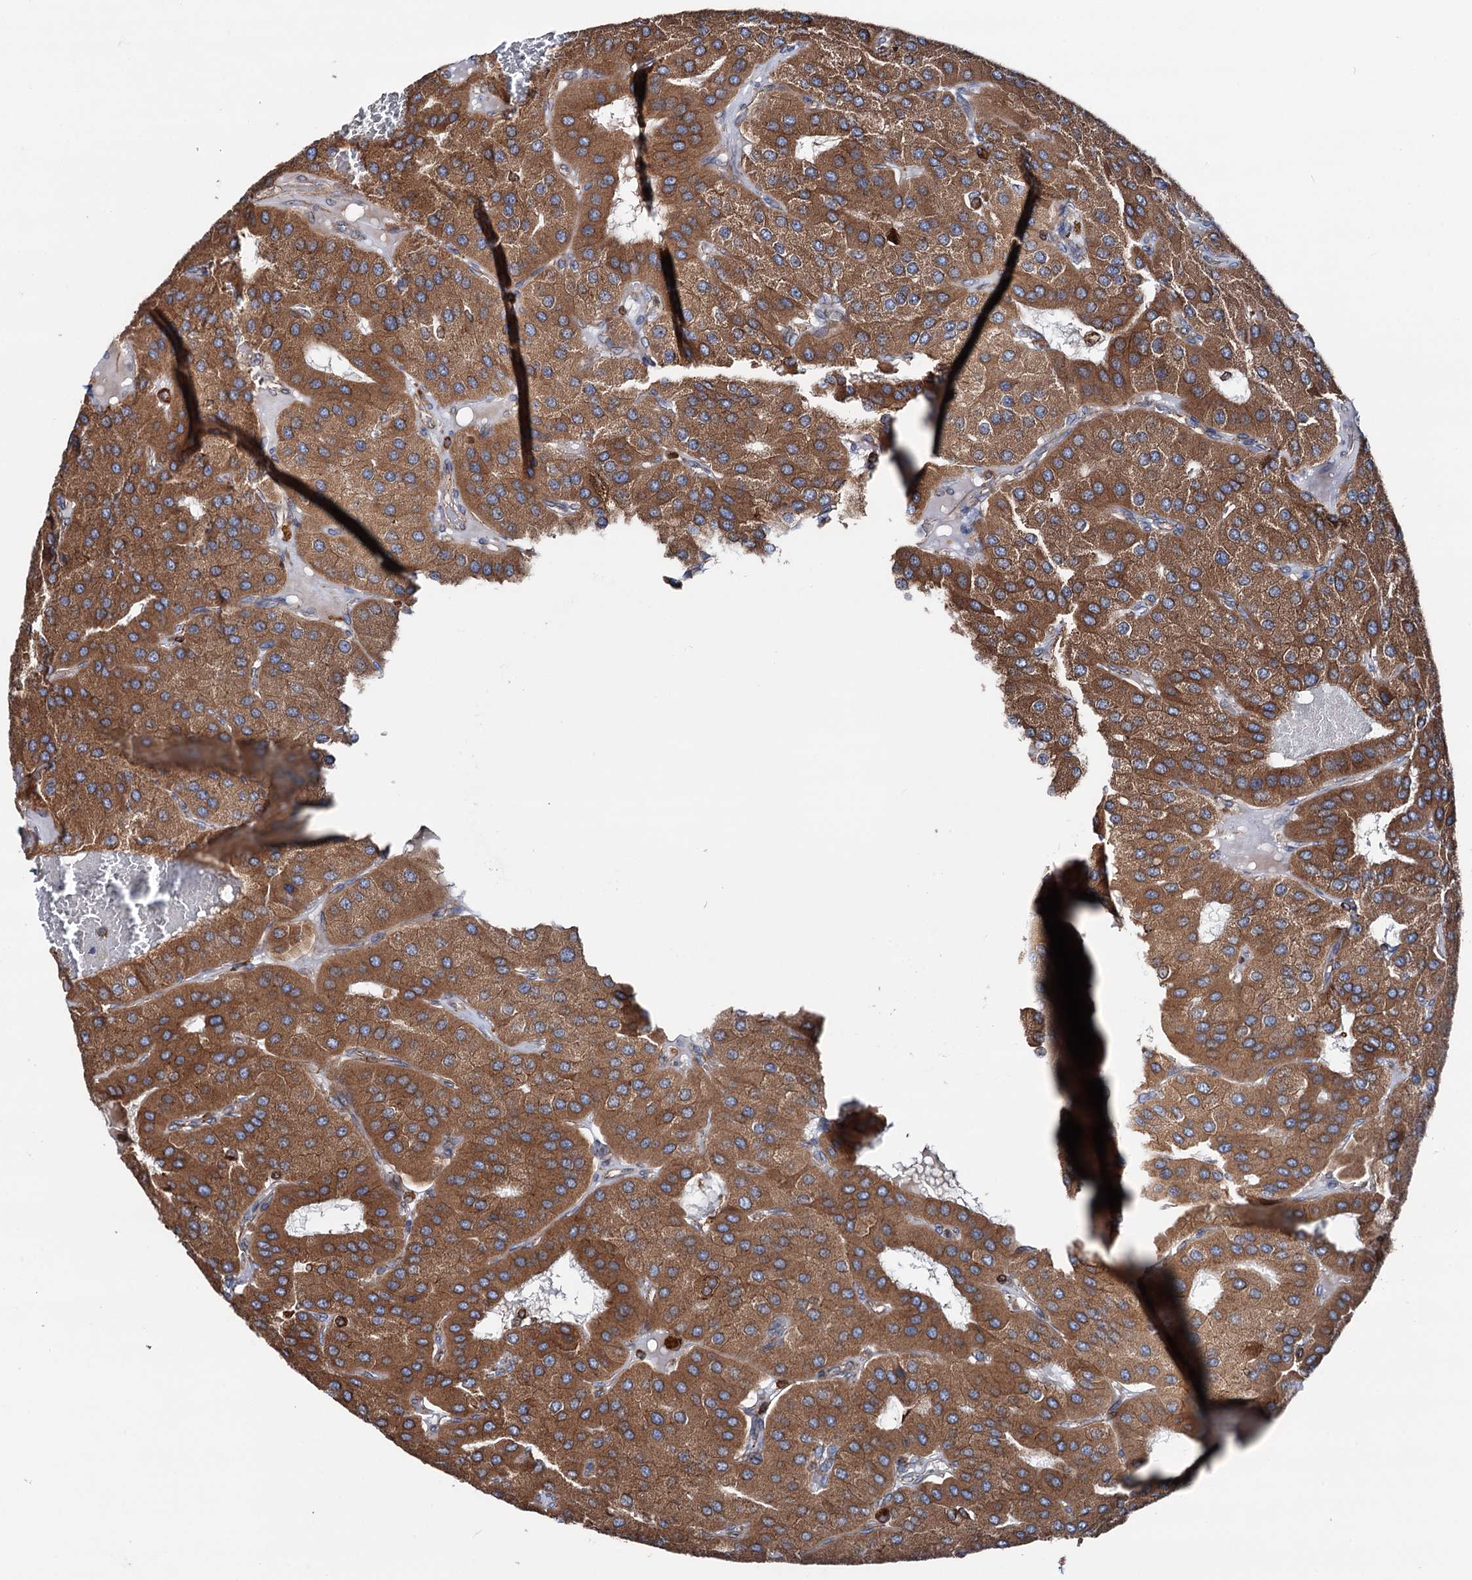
{"staining": {"intensity": "moderate", "quantity": ">75%", "location": "cytoplasmic/membranous"}, "tissue": "parathyroid gland", "cell_type": "Glandular cells", "image_type": "normal", "snomed": [{"axis": "morphology", "description": "Normal tissue, NOS"}, {"axis": "morphology", "description": "Adenoma, NOS"}, {"axis": "topography", "description": "Parathyroid gland"}], "caption": "Brown immunohistochemical staining in normal parathyroid gland displays moderate cytoplasmic/membranous staining in approximately >75% of glandular cells.", "gene": "ERP29", "patient": {"sex": "female", "age": 86}}